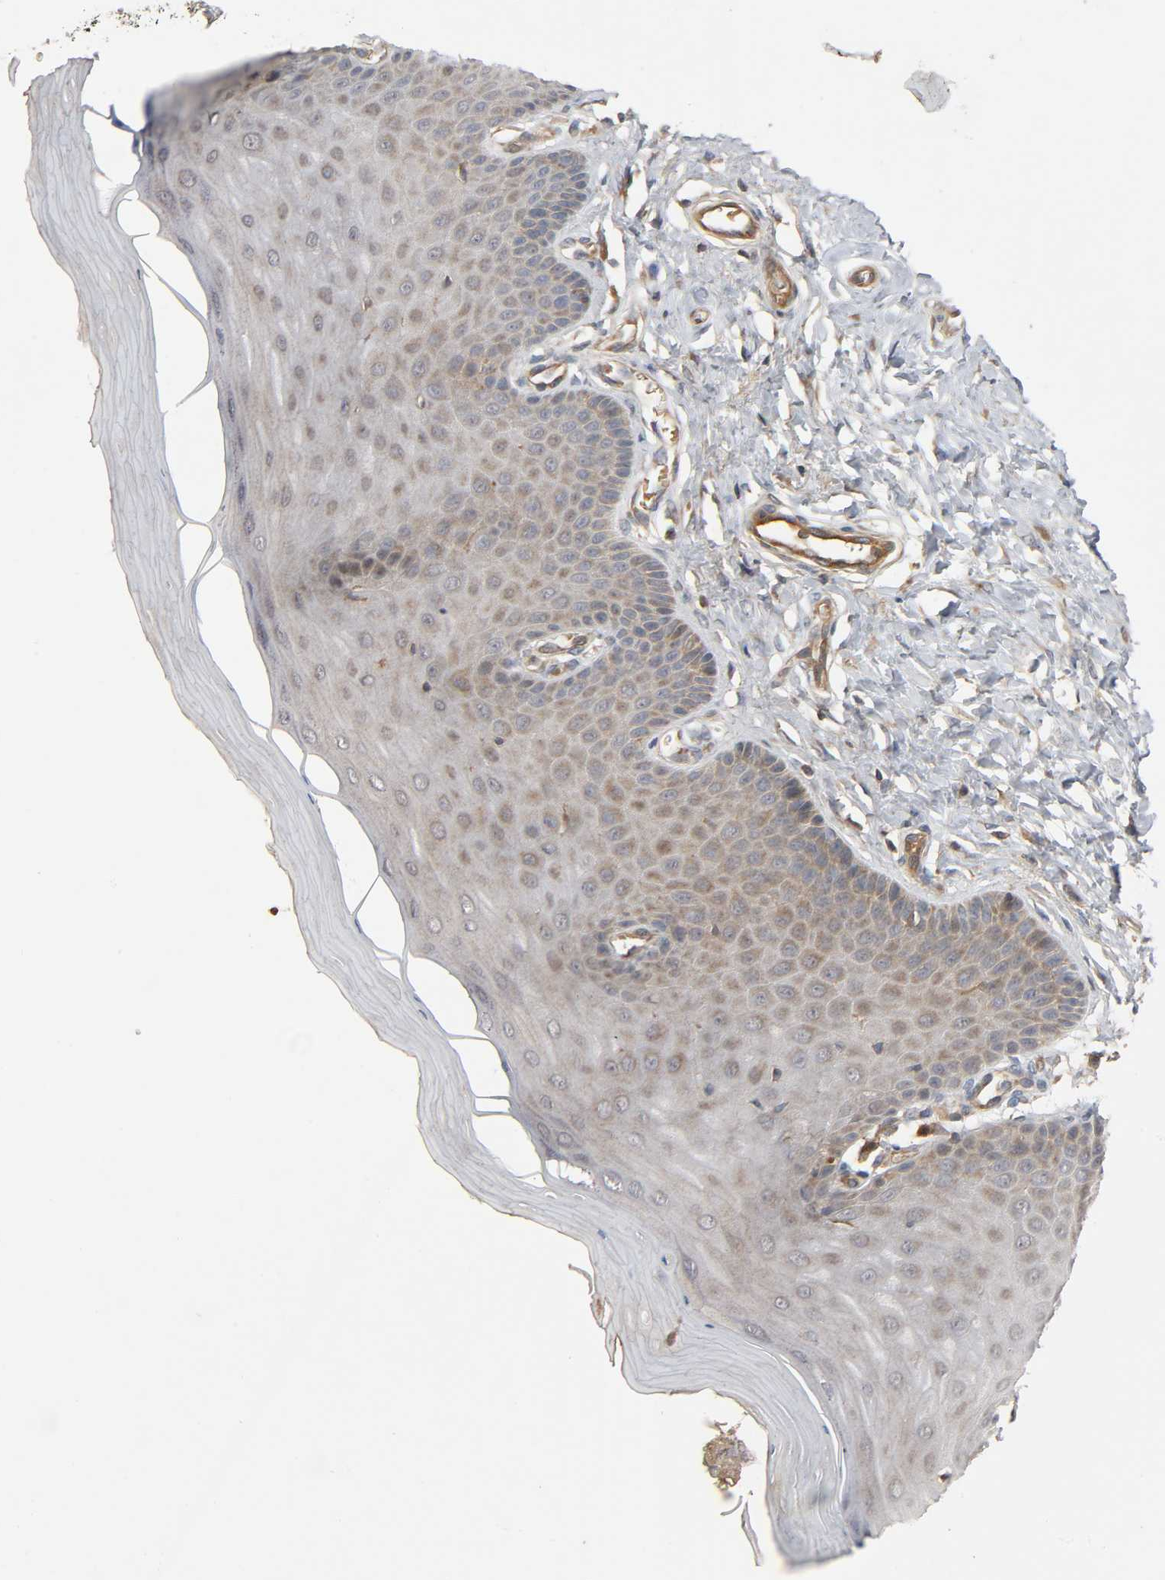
{"staining": {"intensity": "weak", "quantity": ">75%", "location": "cytoplasmic/membranous"}, "tissue": "cervix", "cell_type": "Glandular cells", "image_type": "normal", "snomed": [{"axis": "morphology", "description": "Normal tissue, NOS"}, {"axis": "topography", "description": "Cervix"}], "caption": "Protein expression analysis of benign human cervix reveals weak cytoplasmic/membranous positivity in about >75% of glandular cells. (Brightfield microscopy of DAB IHC at high magnification).", "gene": "SGSM1", "patient": {"sex": "female", "age": 55}}